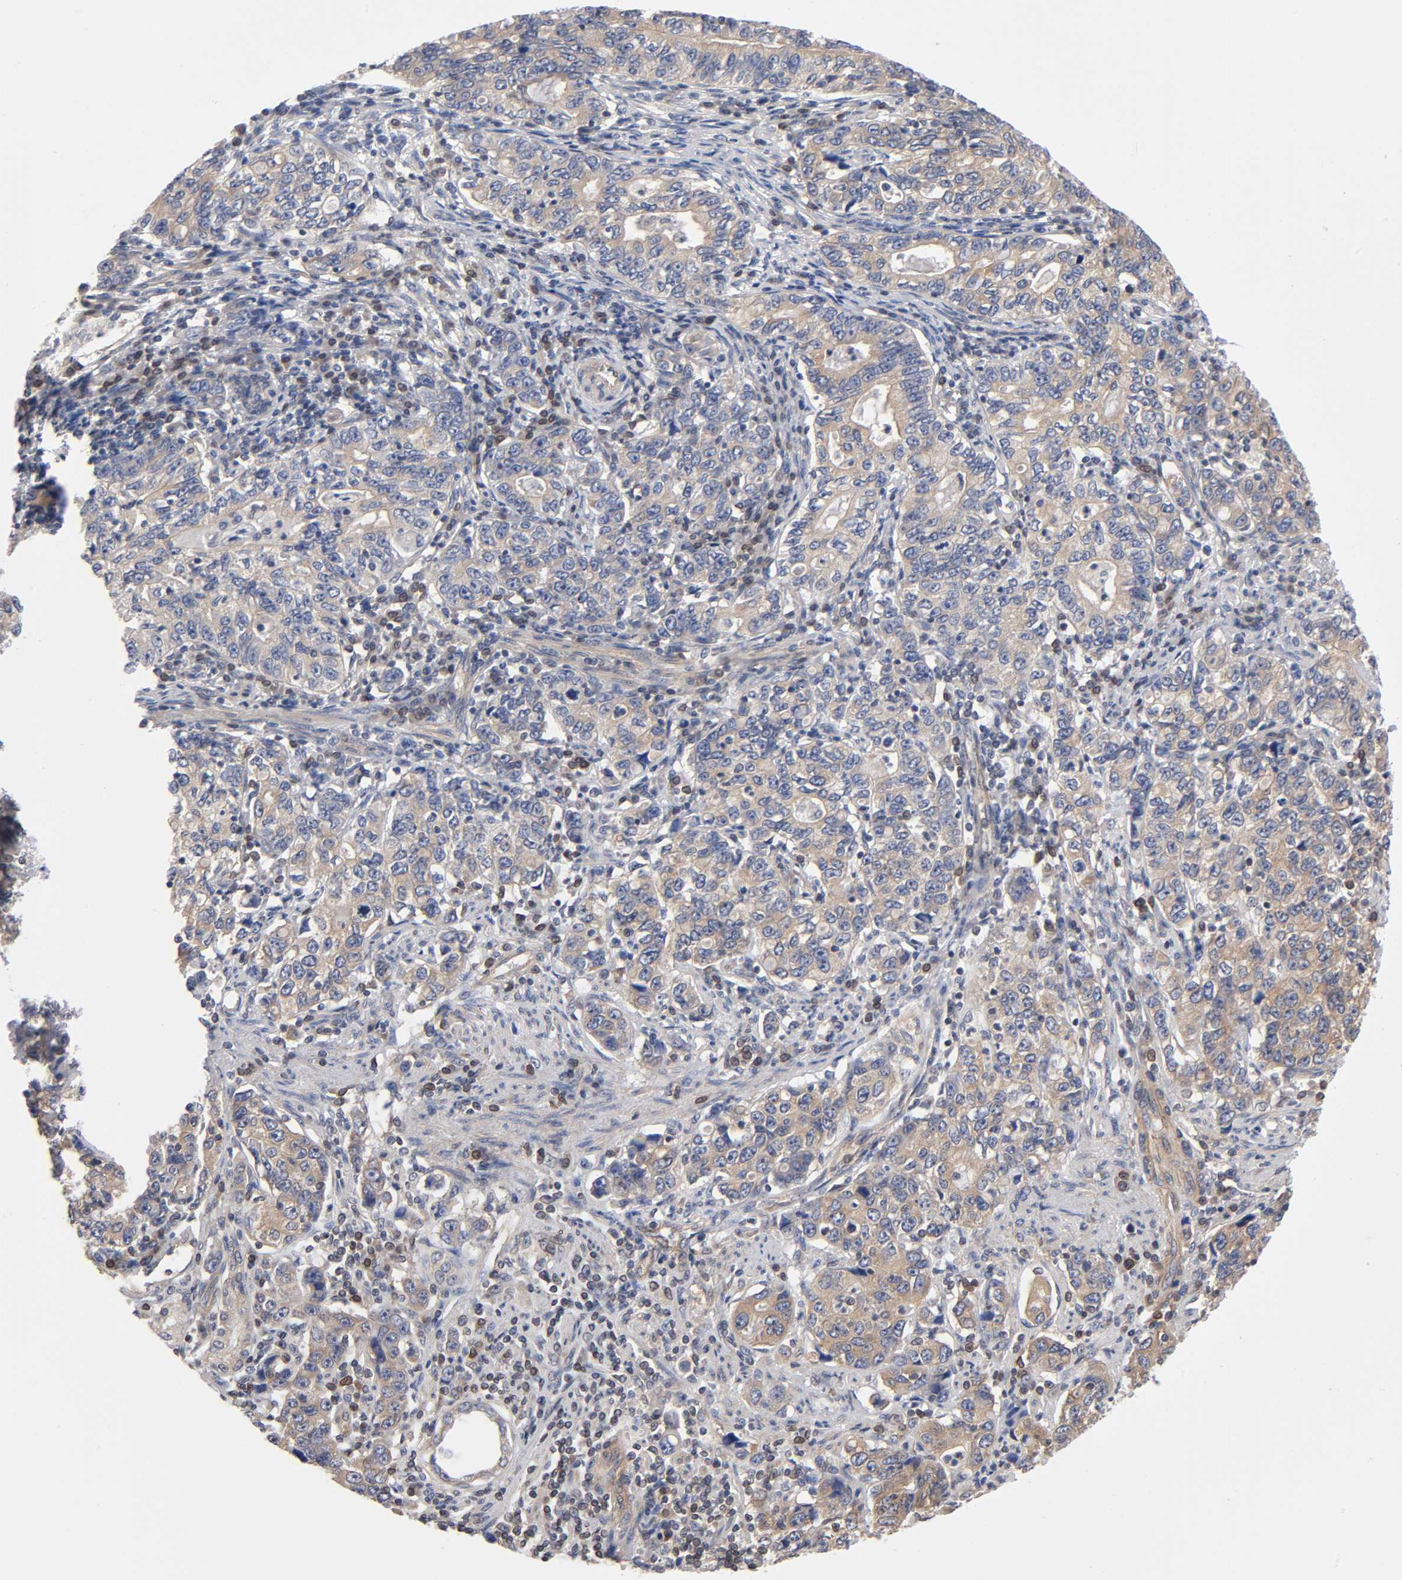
{"staining": {"intensity": "weak", "quantity": ">75%", "location": "cytoplasmic/membranous"}, "tissue": "stomach cancer", "cell_type": "Tumor cells", "image_type": "cancer", "snomed": [{"axis": "morphology", "description": "Adenocarcinoma, NOS"}, {"axis": "topography", "description": "Stomach, lower"}], "caption": "IHC staining of adenocarcinoma (stomach), which demonstrates low levels of weak cytoplasmic/membranous positivity in approximately >75% of tumor cells indicating weak cytoplasmic/membranous protein expression. The staining was performed using DAB (3,3'-diaminobenzidine) (brown) for protein detection and nuclei were counterstained in hematoxylin (blue).", "gene": "STRN3", "patient": {"sex": "female", "age": 72}}